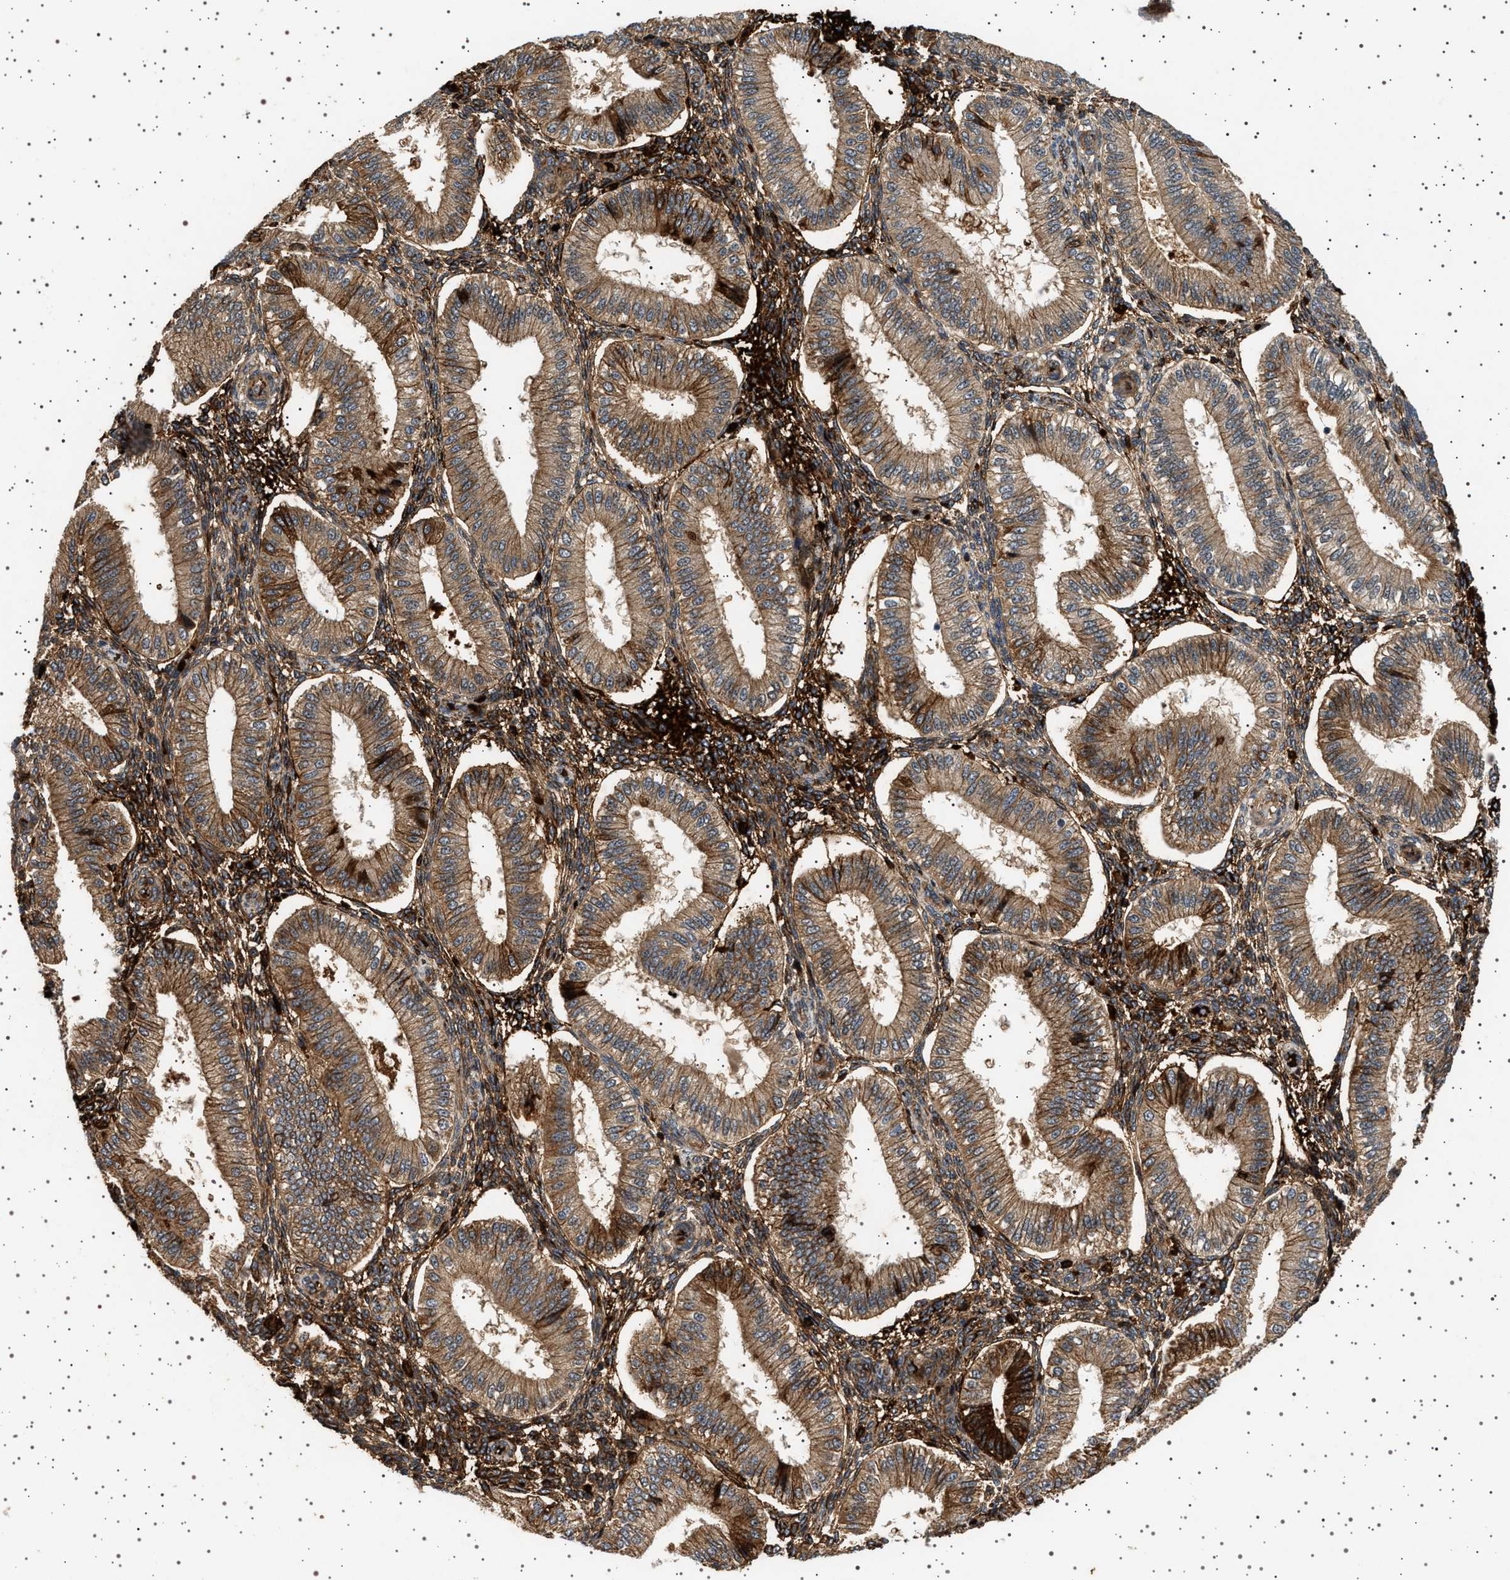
{"staining": {"intensity": "moderate", "quantity": "25%-75%", "location": "cytoplasmic/membranous"}, "tissue": "endometrium", "cell_type": "Cells in endometrial stroma", "image_type": "normal", "snomed": [{"axis": "morphology", "description": "Normal tissue, NOS"}, {"axis": "topography", "description": "Endometrium"}], "caption": "An immunohistochemistry (IHC) histopathology image of benign tissue is shown. Protein staining in brown shows moderate cytoplasmic/membranous positivity in endometrium within cells in endometrial stroma.", "gene": "FICD", "patient": {"sex": "female", "age": 39}}